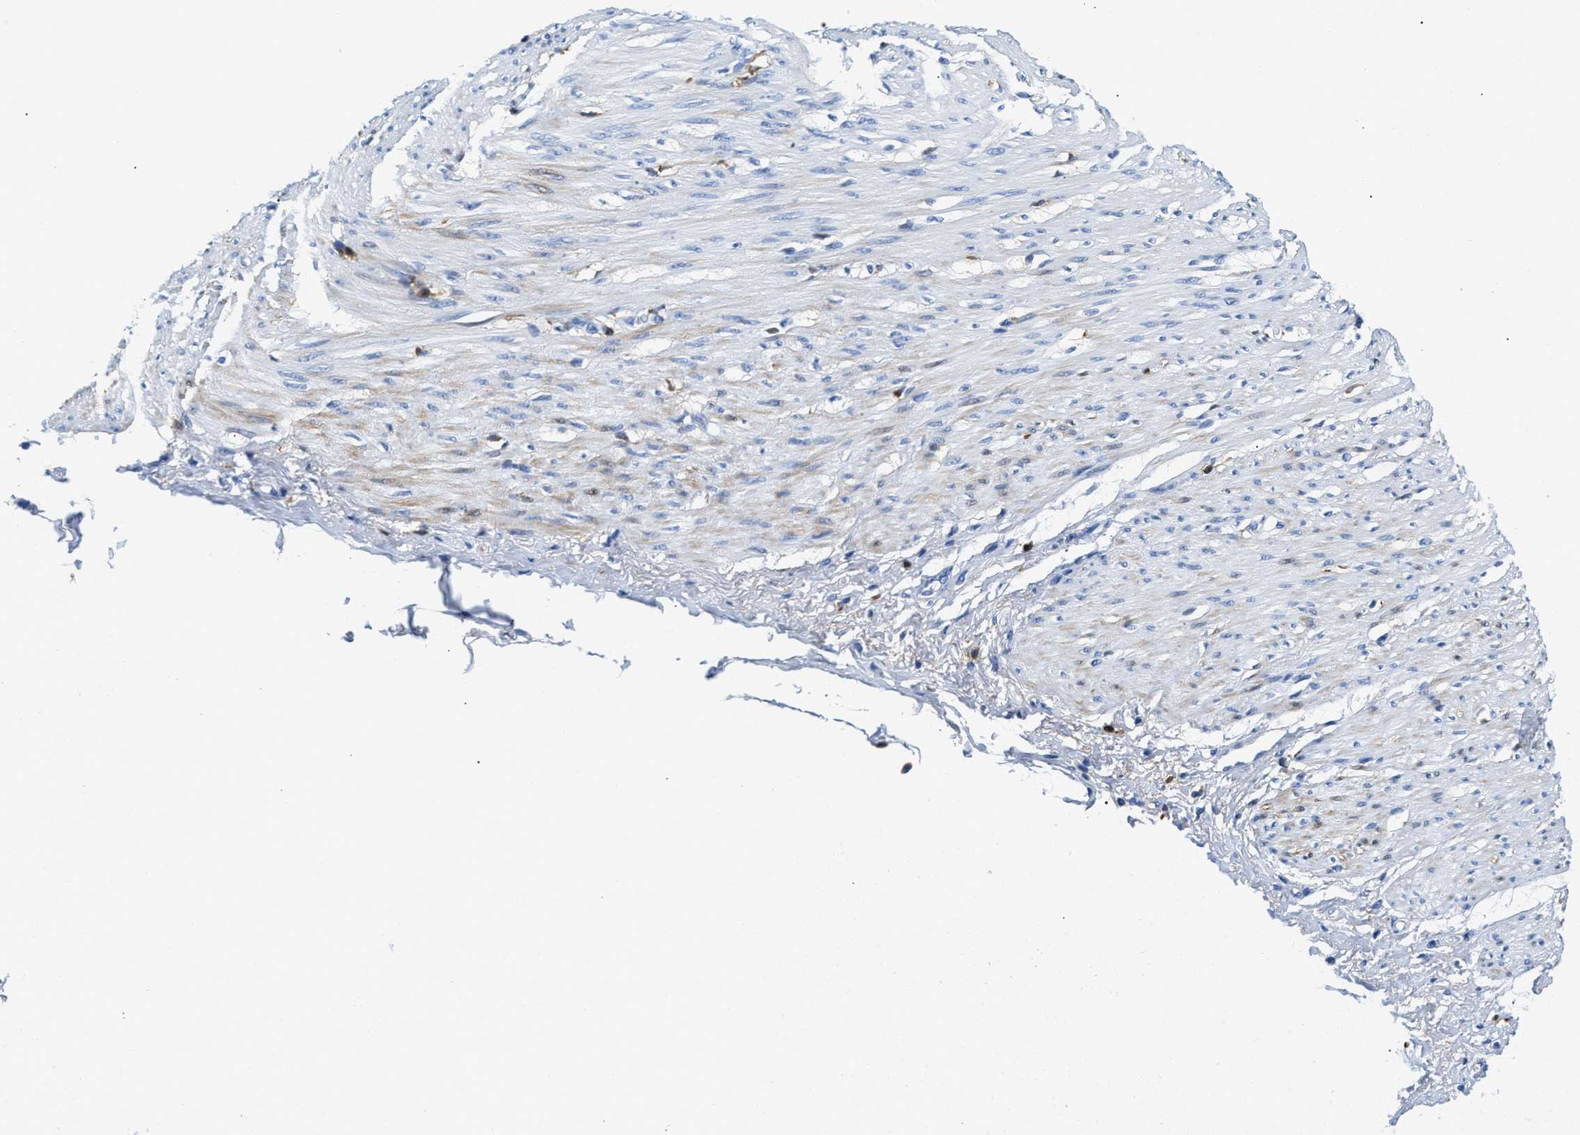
{"staining": {"intensity": "weak", "quantity": "<25%", "location": "cytoplasmic/membranous"}, "tissue": "adipose tissue", "cell_type": "Adipocytes", "image_type": "normal", "snomed": [{"axis": "morphology", "description": "Normal tissue, NOS"}, {"axis": "morphology", "description": "Adenocarcinoma, NOS"}, {"axis": "topography", "description": "Colon"}, {"axis": "topography", "description": "Peripheral nerve tissue"}], "caption": "Protein analysis of unremarkable adipose tissue shows no significant expression in adipocytes.", "gene": "GC", "patient": {"sex": "male", "age": 14}}